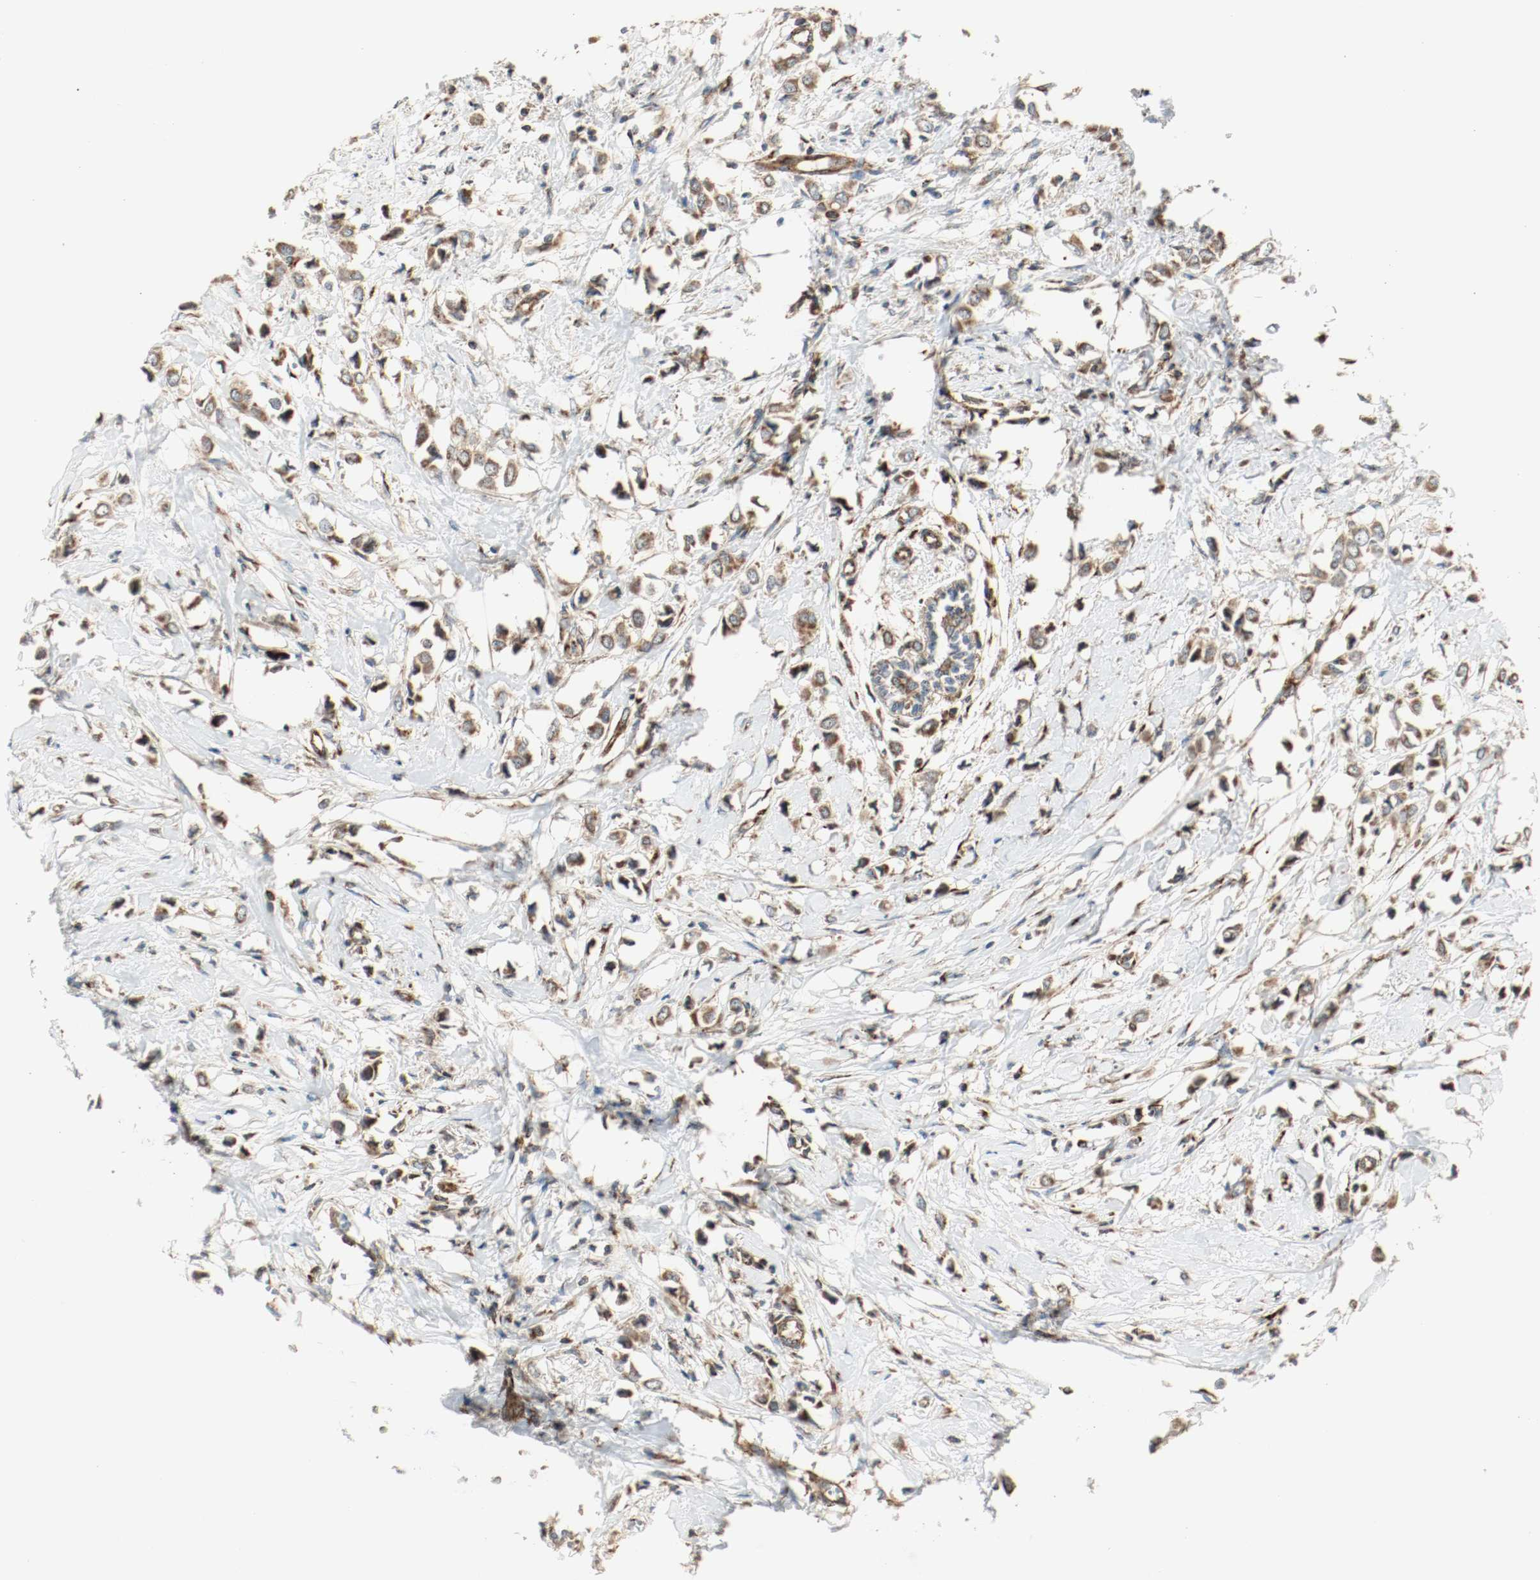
{"staining": {"intensity": "strong", "quantity": ">75%", "location": "cytoplasmic/membranous"}, "tissue": "breast cancer", "cell_type": "Tumor cells", "image_type": "cancer", "snomed": [{"axis": "morphology", "description": "Lobular carcinoma"}, {"axis": "topography", "description": "Breast"}], "caption": "A high-resolution photomicrograph shows immunohistochemistry staining of breast lobular carcinoma, which displays strong cytoplasmic/membranous expression in about >75% of tumor cells.", "gene": "PLCG1", "patient": {"sex": "female", "age": 51}}